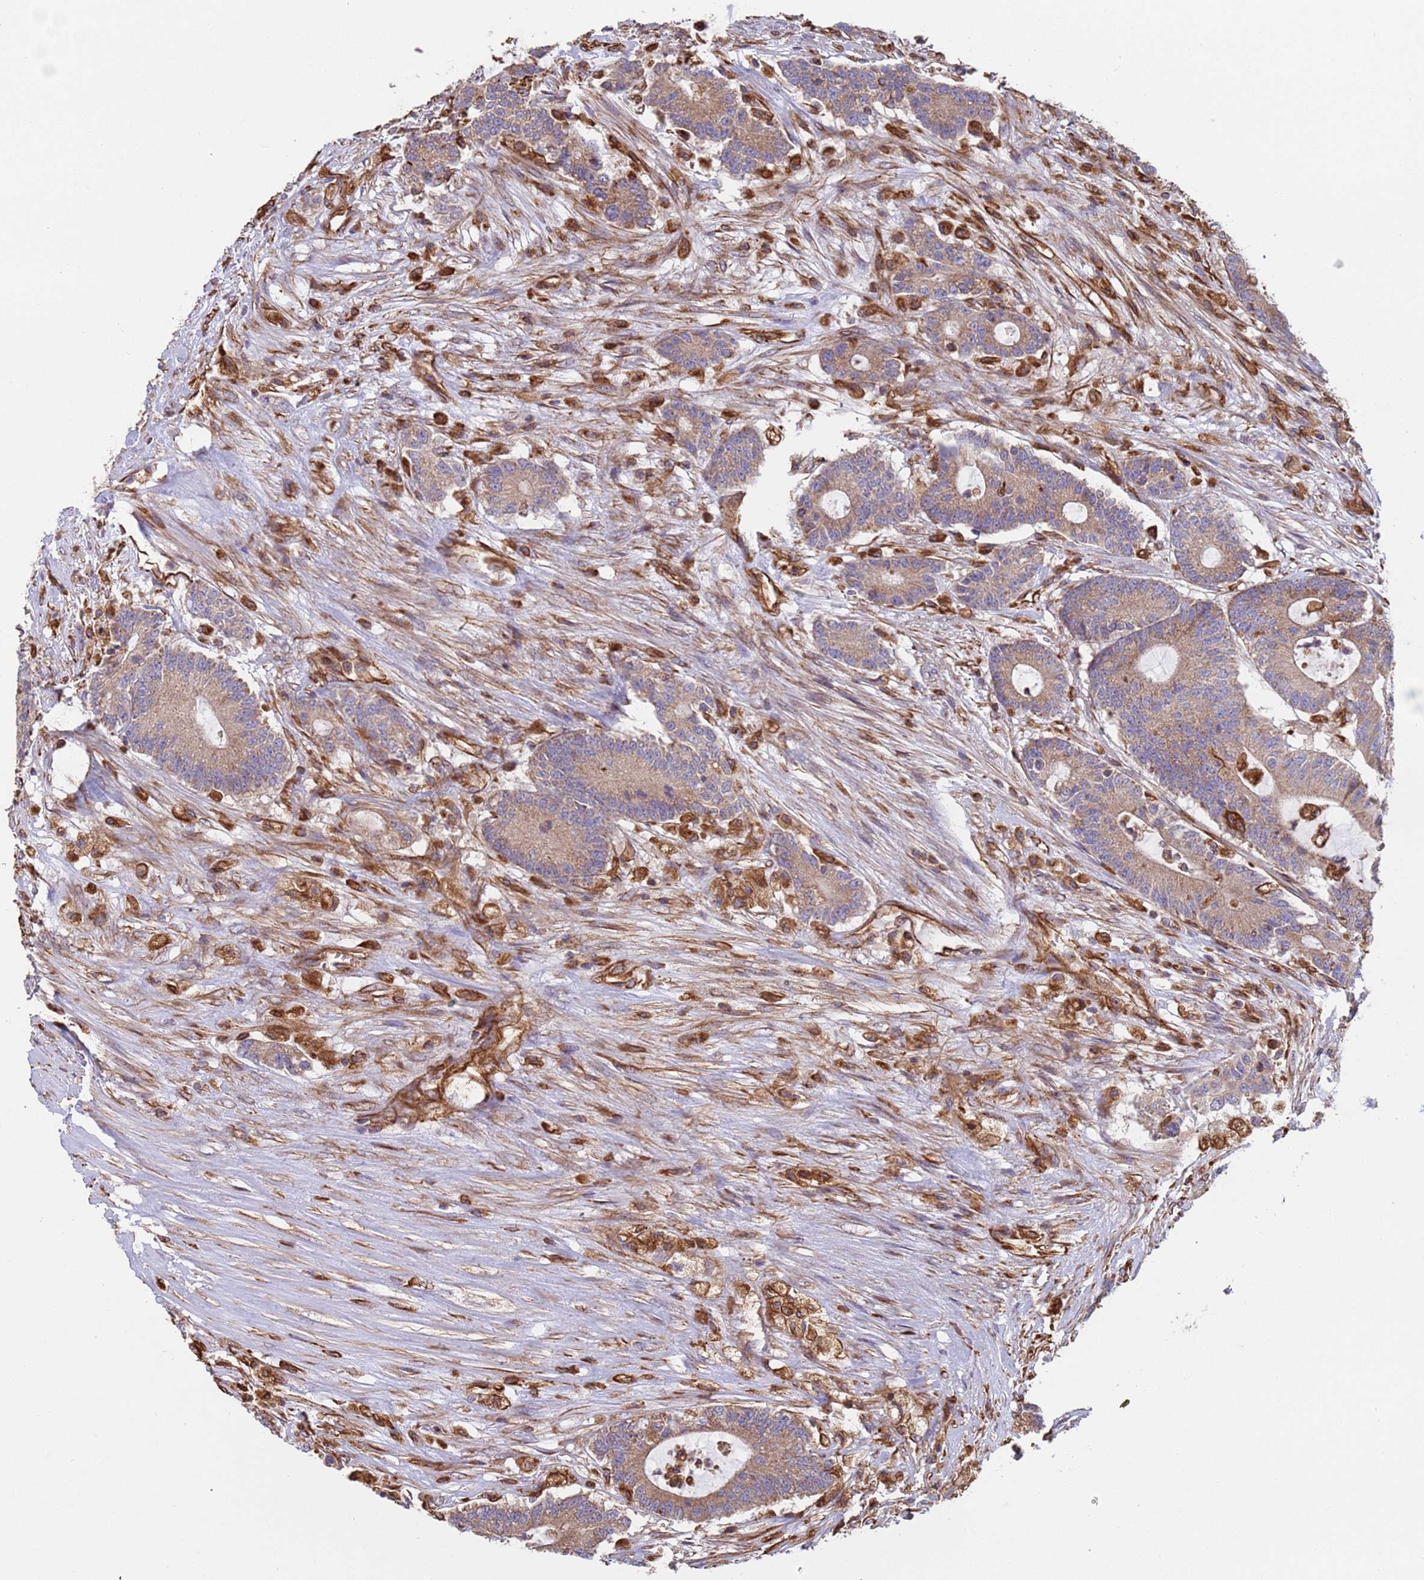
{"staining": {"intensity": "moderate", "quantity": ">75%", "location": "cytoplasmic/membranous"}, "tissue": "colorectal cancer", "cell_type": "Tumor cells", "image_type": "cancer", "snomed": [{"axis": "morphology", "description": "Adenocarcinoma, NOS"}, {"axis": "topography", "description": "Colon"}], "caption": "There is medium levels of moderate cytoplasmic/membranous expression in tumor cells of colorectal cancer (adenocarcinoma), as demonstrated by immunohistochemical staining (brown color).", "gene": "NUDT12", "patient": {"sex": "female", "age": 84}}